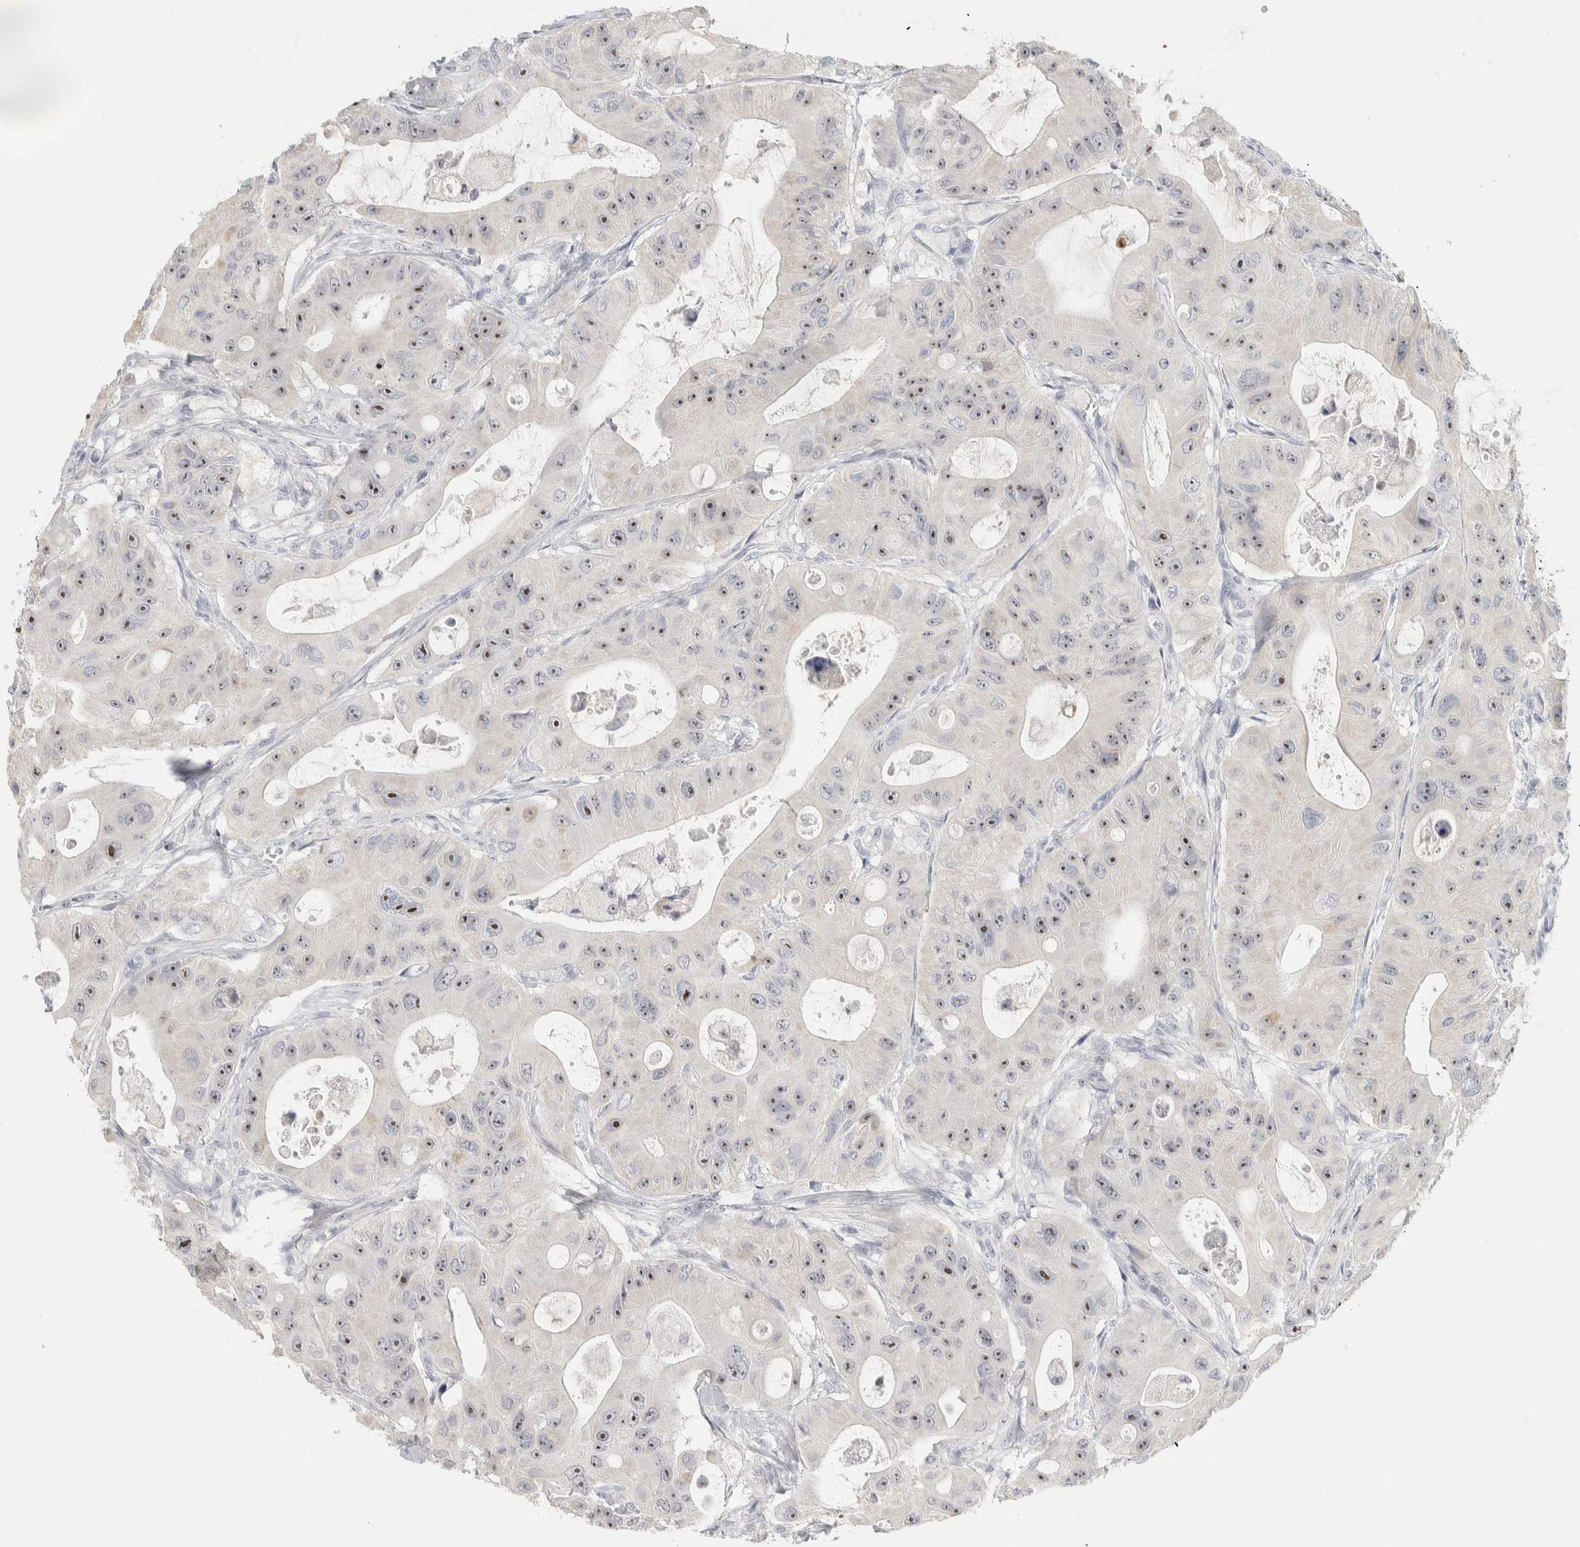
{"staining": {"intensity": "strong", "quantity": ">75%", "location": "nuclear"}, "tissue": "colorectal cancer", "cell_type": "Tumor cells", "image_type": "cancer", "snomed": [{"axis": "morphology", "description": "Adenocarcinoma, NOS"}, {"axis": "topography", "description": "Colon"}], "caption": "High-power microscopy captured an IHC photomicrograph of colorectal adenocarcinoma, revealing strong nuclear staining in approximately >75% of tumor cells.", "gene": "DCXR", "patient": {"sex": "female", "age": 46}}